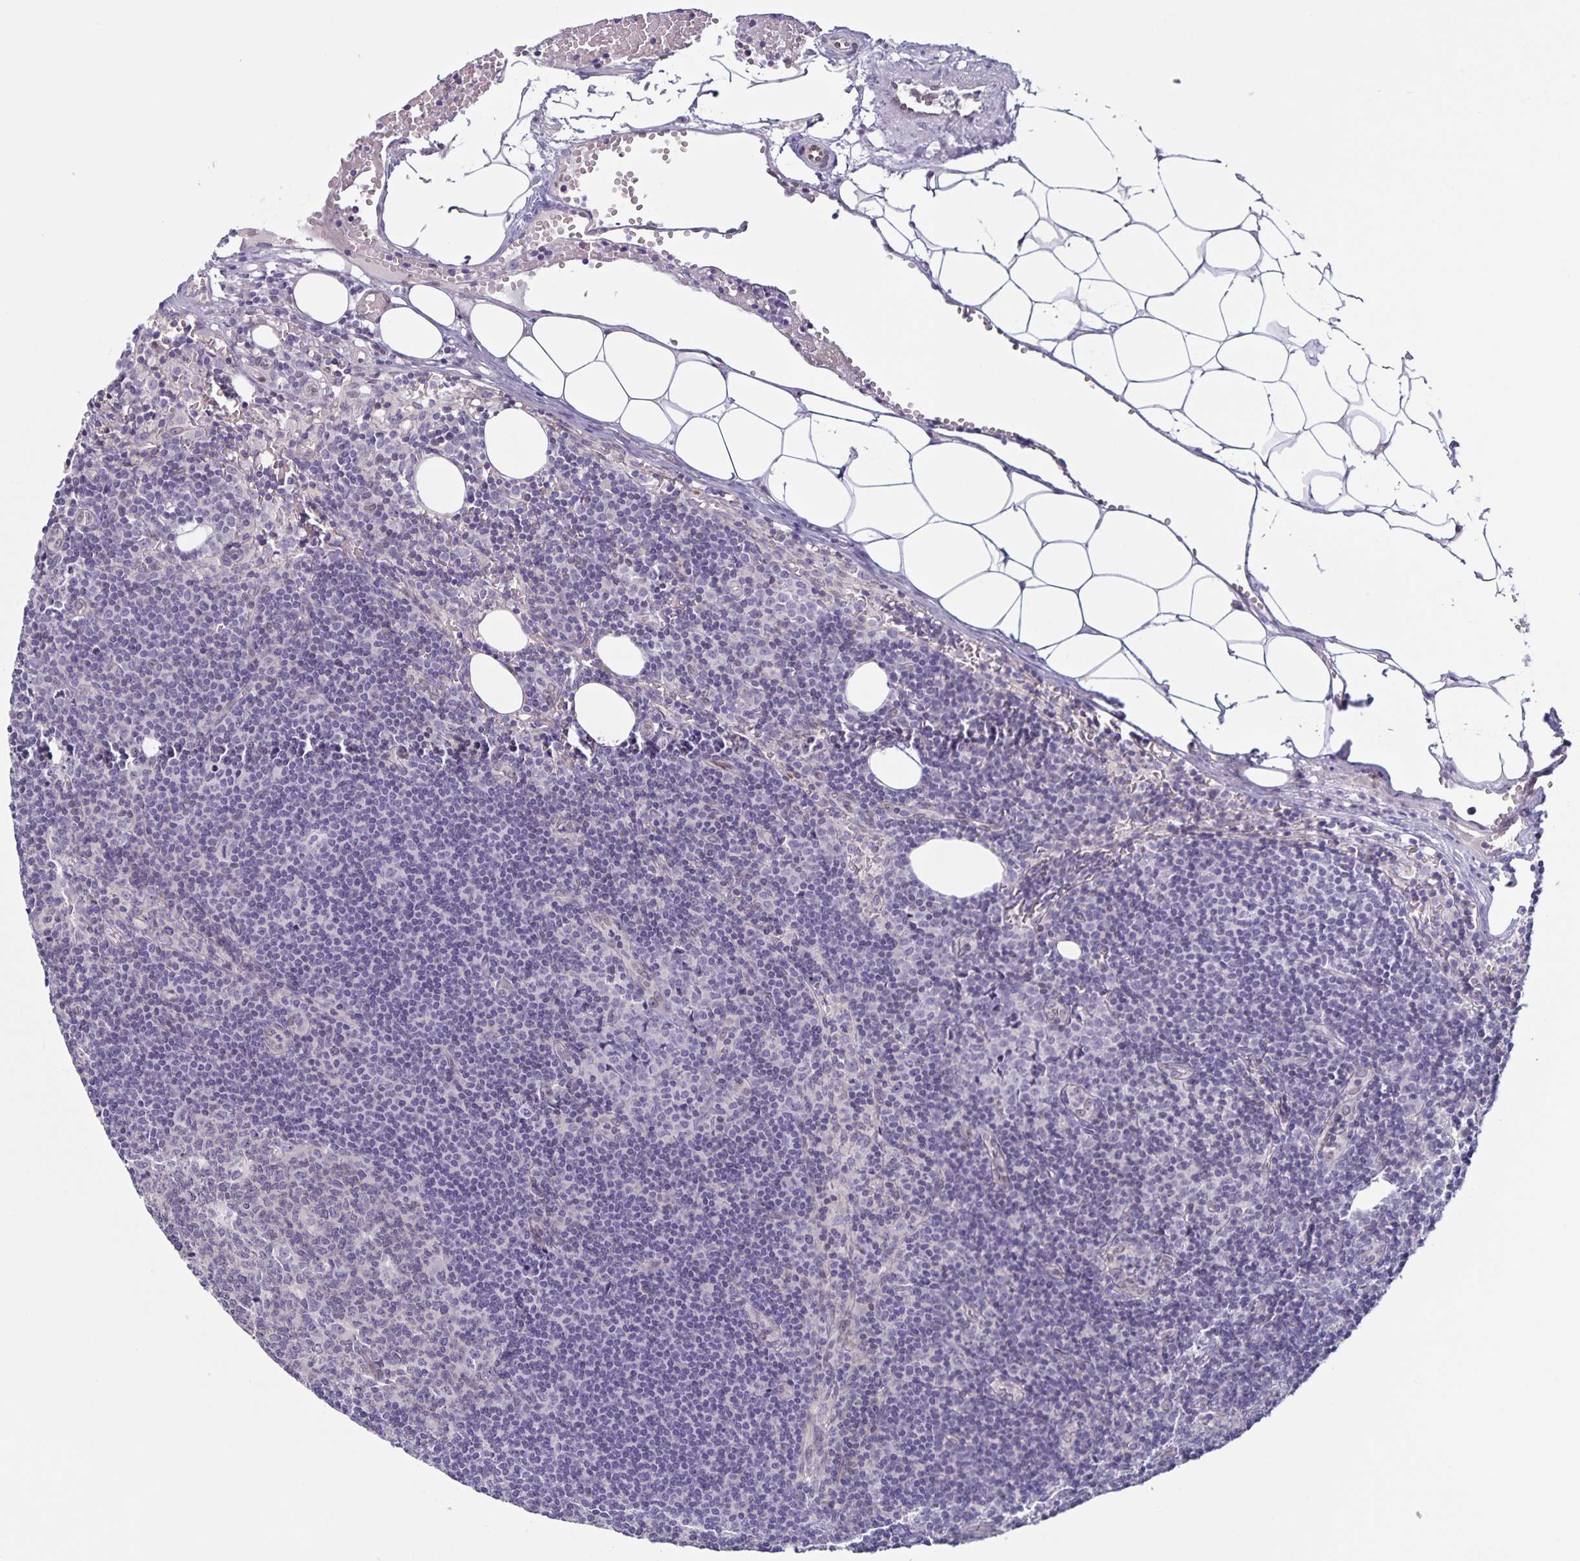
{"staining": {"intensity": "negative", "quantity": "none", "location": "none"}, "tissue": "lymph node", "cell_type": "Germinal center cells", "image_type": "normal", "snomed": [{"axis": "morphology", "description": "Normal tissue, NOS"}, {"axis": "topography", "description": "Lymph node"}], "caption": "Photomicrograph shows no protein expression in germinal center cells of normal lymph node.", "gene": "SYNE2", "patient": {"sex": "female", "age": 41}}